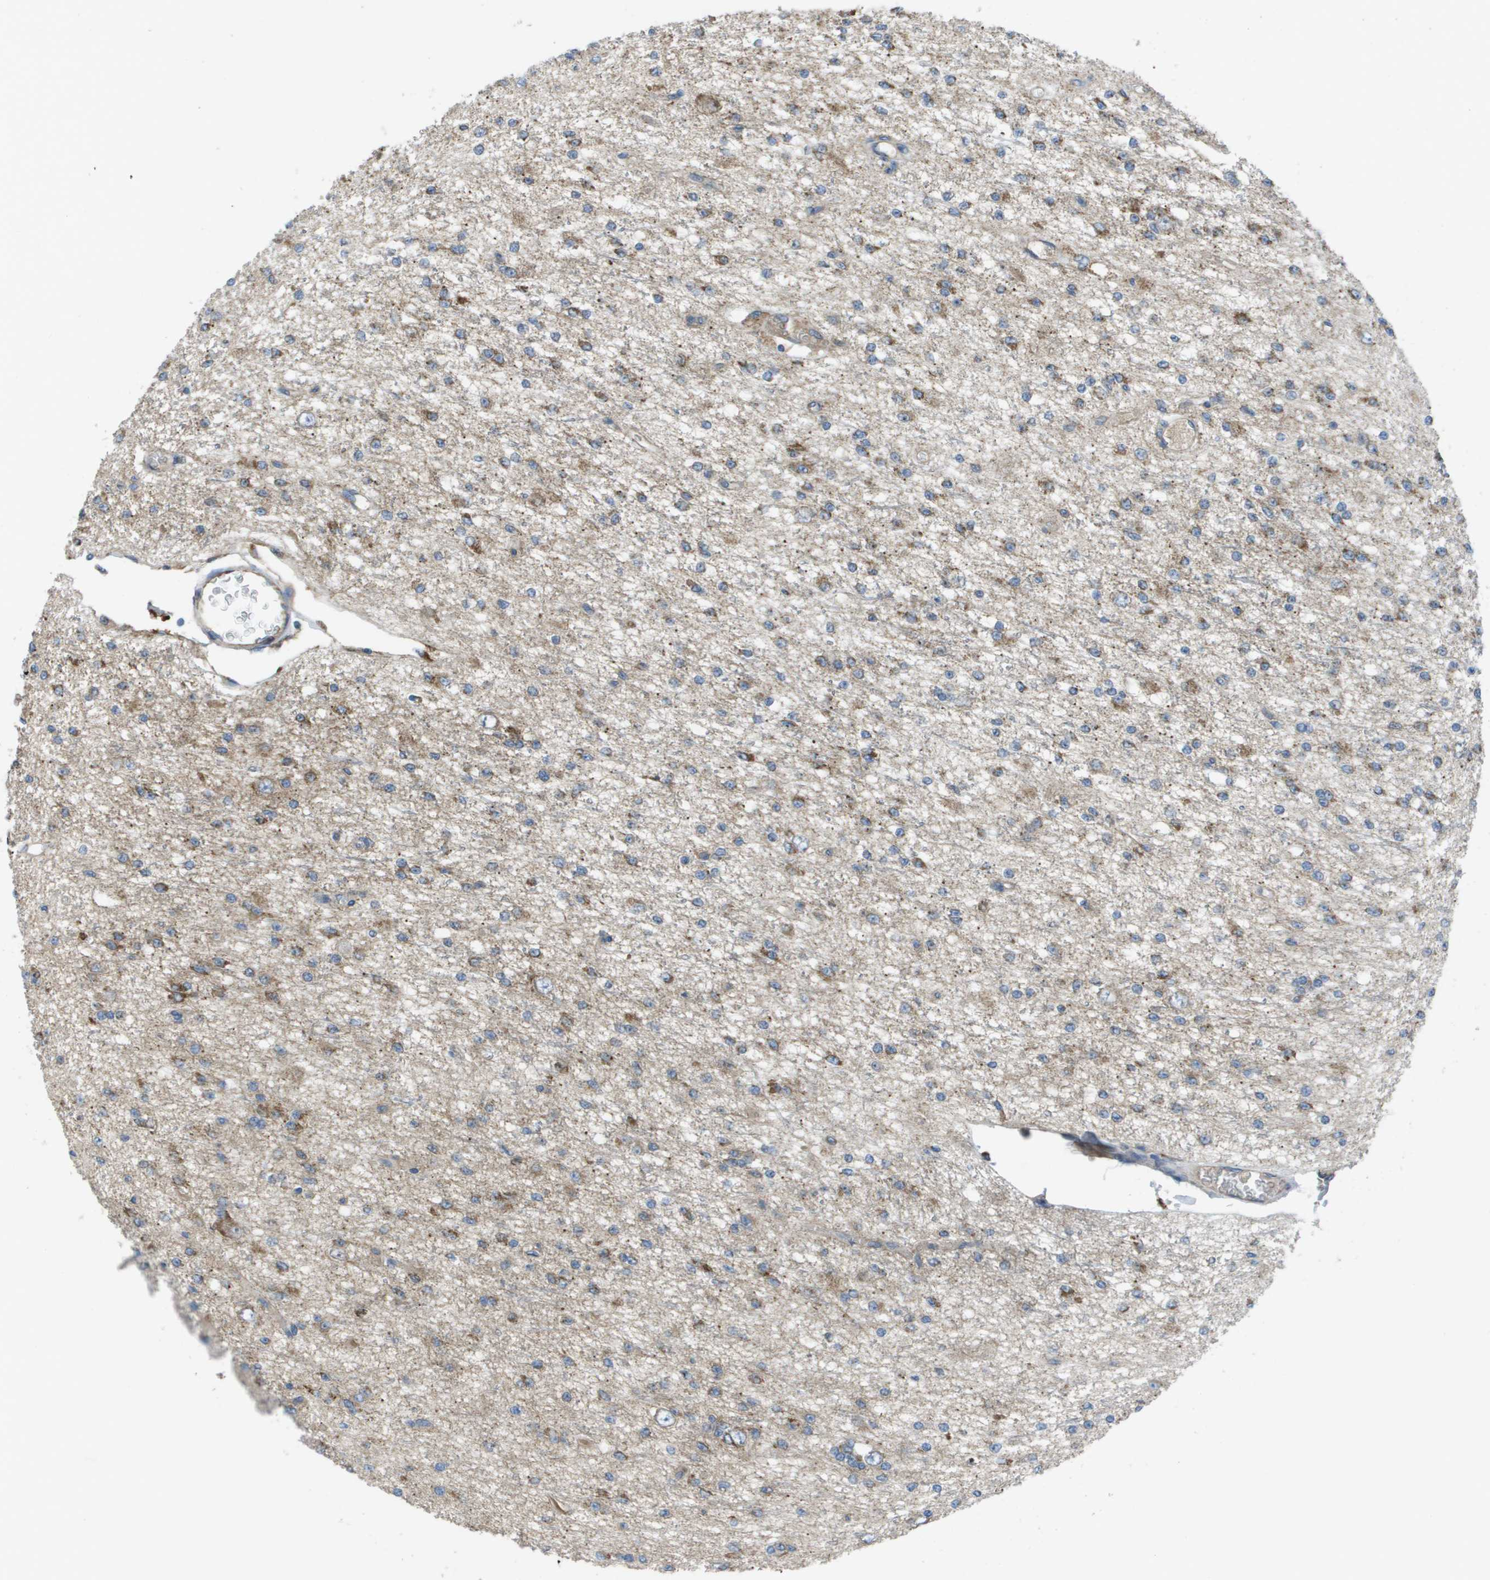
{"staining": {"intensity": "moderate", "quantity": "<25%", "location": "cytoplasmic/membranous"}, "tissue": "glioma", "cell_type": "Tumor cells", "image_type": "cancer", "snomed": [{"axis": "morphology", "description": "Glioma, malignant, Low grade"}, {"axis": "topography", "description": "Brain"}], "caption": "Malignant glioma (low-grade) stained for a protein (brown) reveals moderate cytoplasmic/membranous positive staining in approximately <25% of tumor cells.", "gene": "CLCN2", "patient": {"sex": "male", "age": 38}}